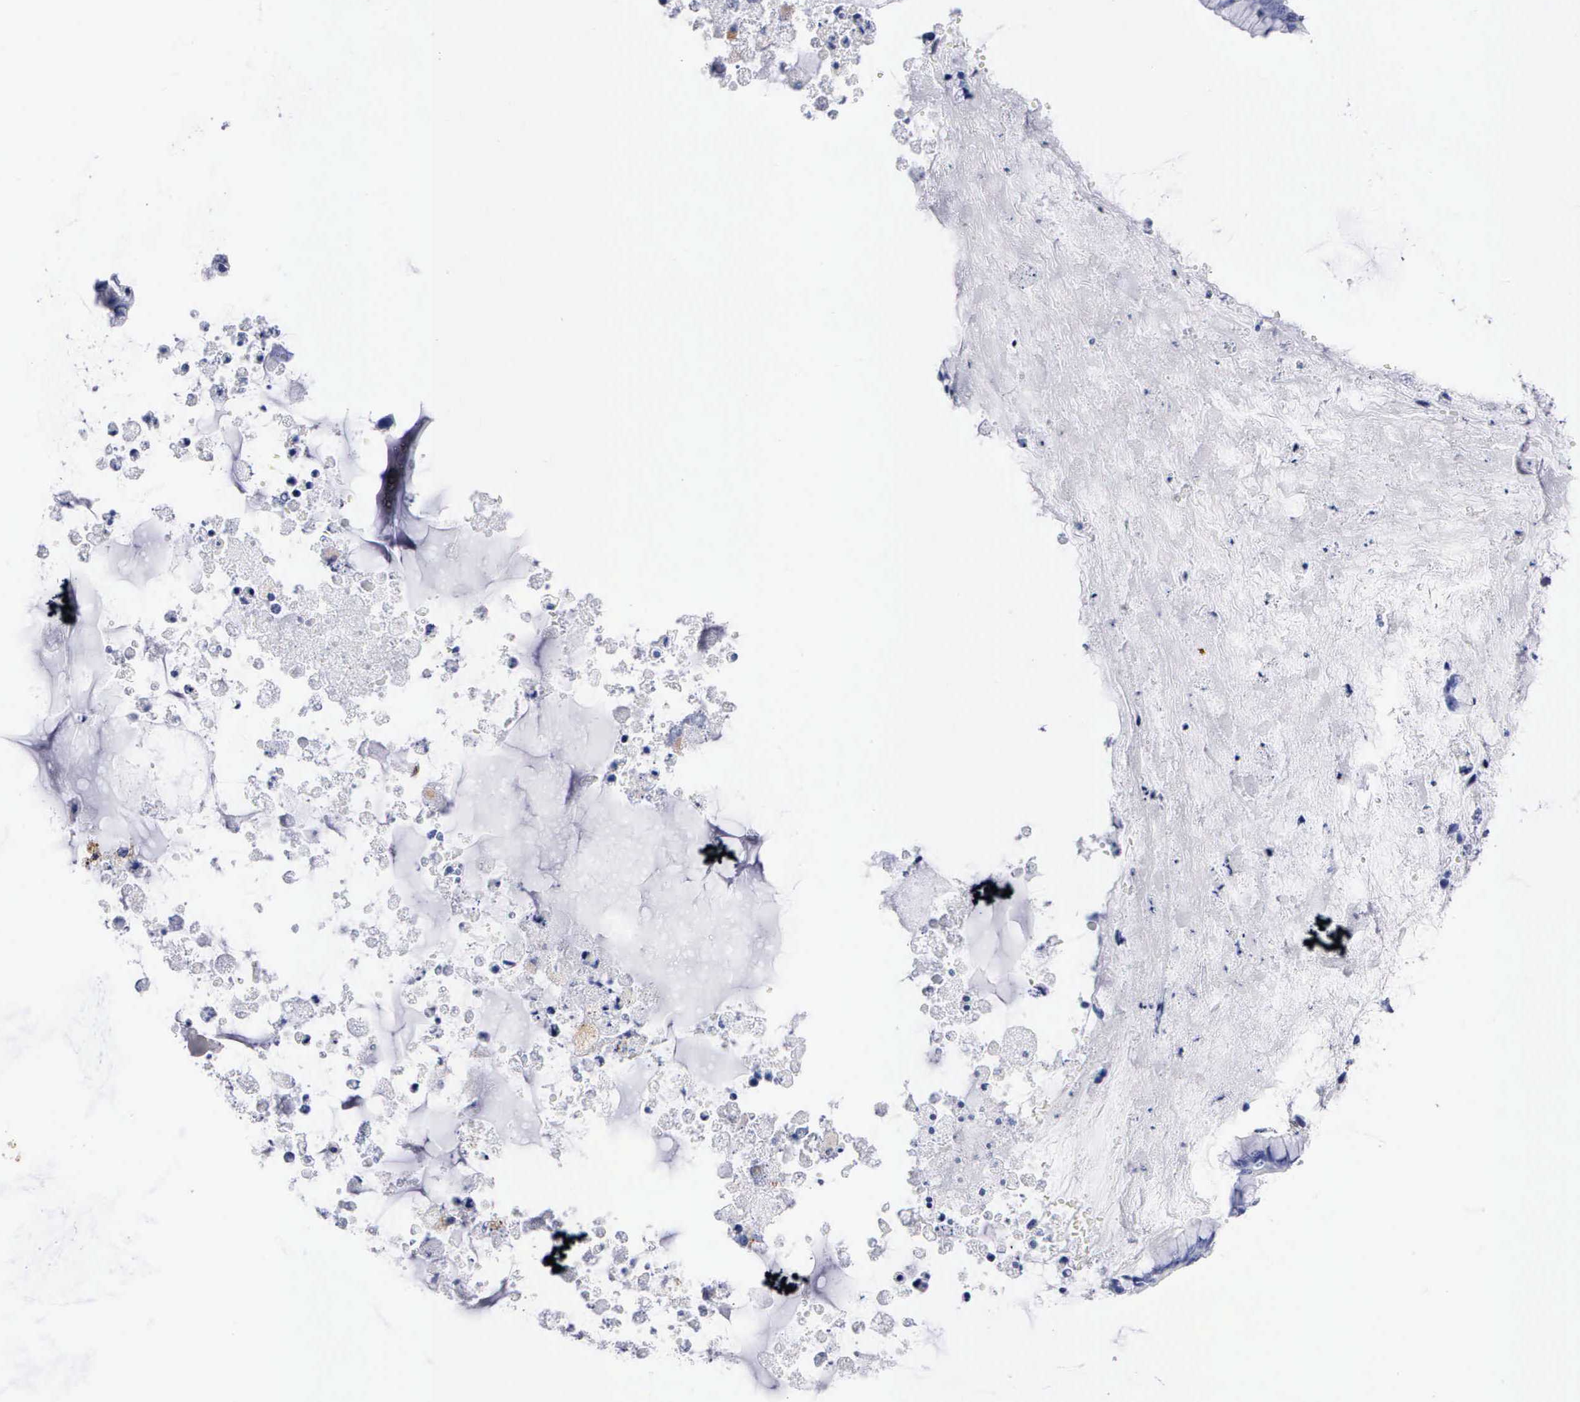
{"staining": {"intensity": "negative", "quantity": "none", "location": "none"}, "tissue": "ovarian cancer", "cell_type": "Tumor cells", "image_type": "cancer", "snomed": [{"axis": "morphology", "description": "Cystadenocarcinoma, mucinous, NOS"}, {"axis": "topography", "description": "Ovary"}], "caption": "DAB (3,3'-diaminobenzidine) immunohistochemical staining of human ovarian cancer demonstrates no significant positivity in tumor cells.", "gene": "CTSL", "patient": {"sex": "female", "age": 36}}